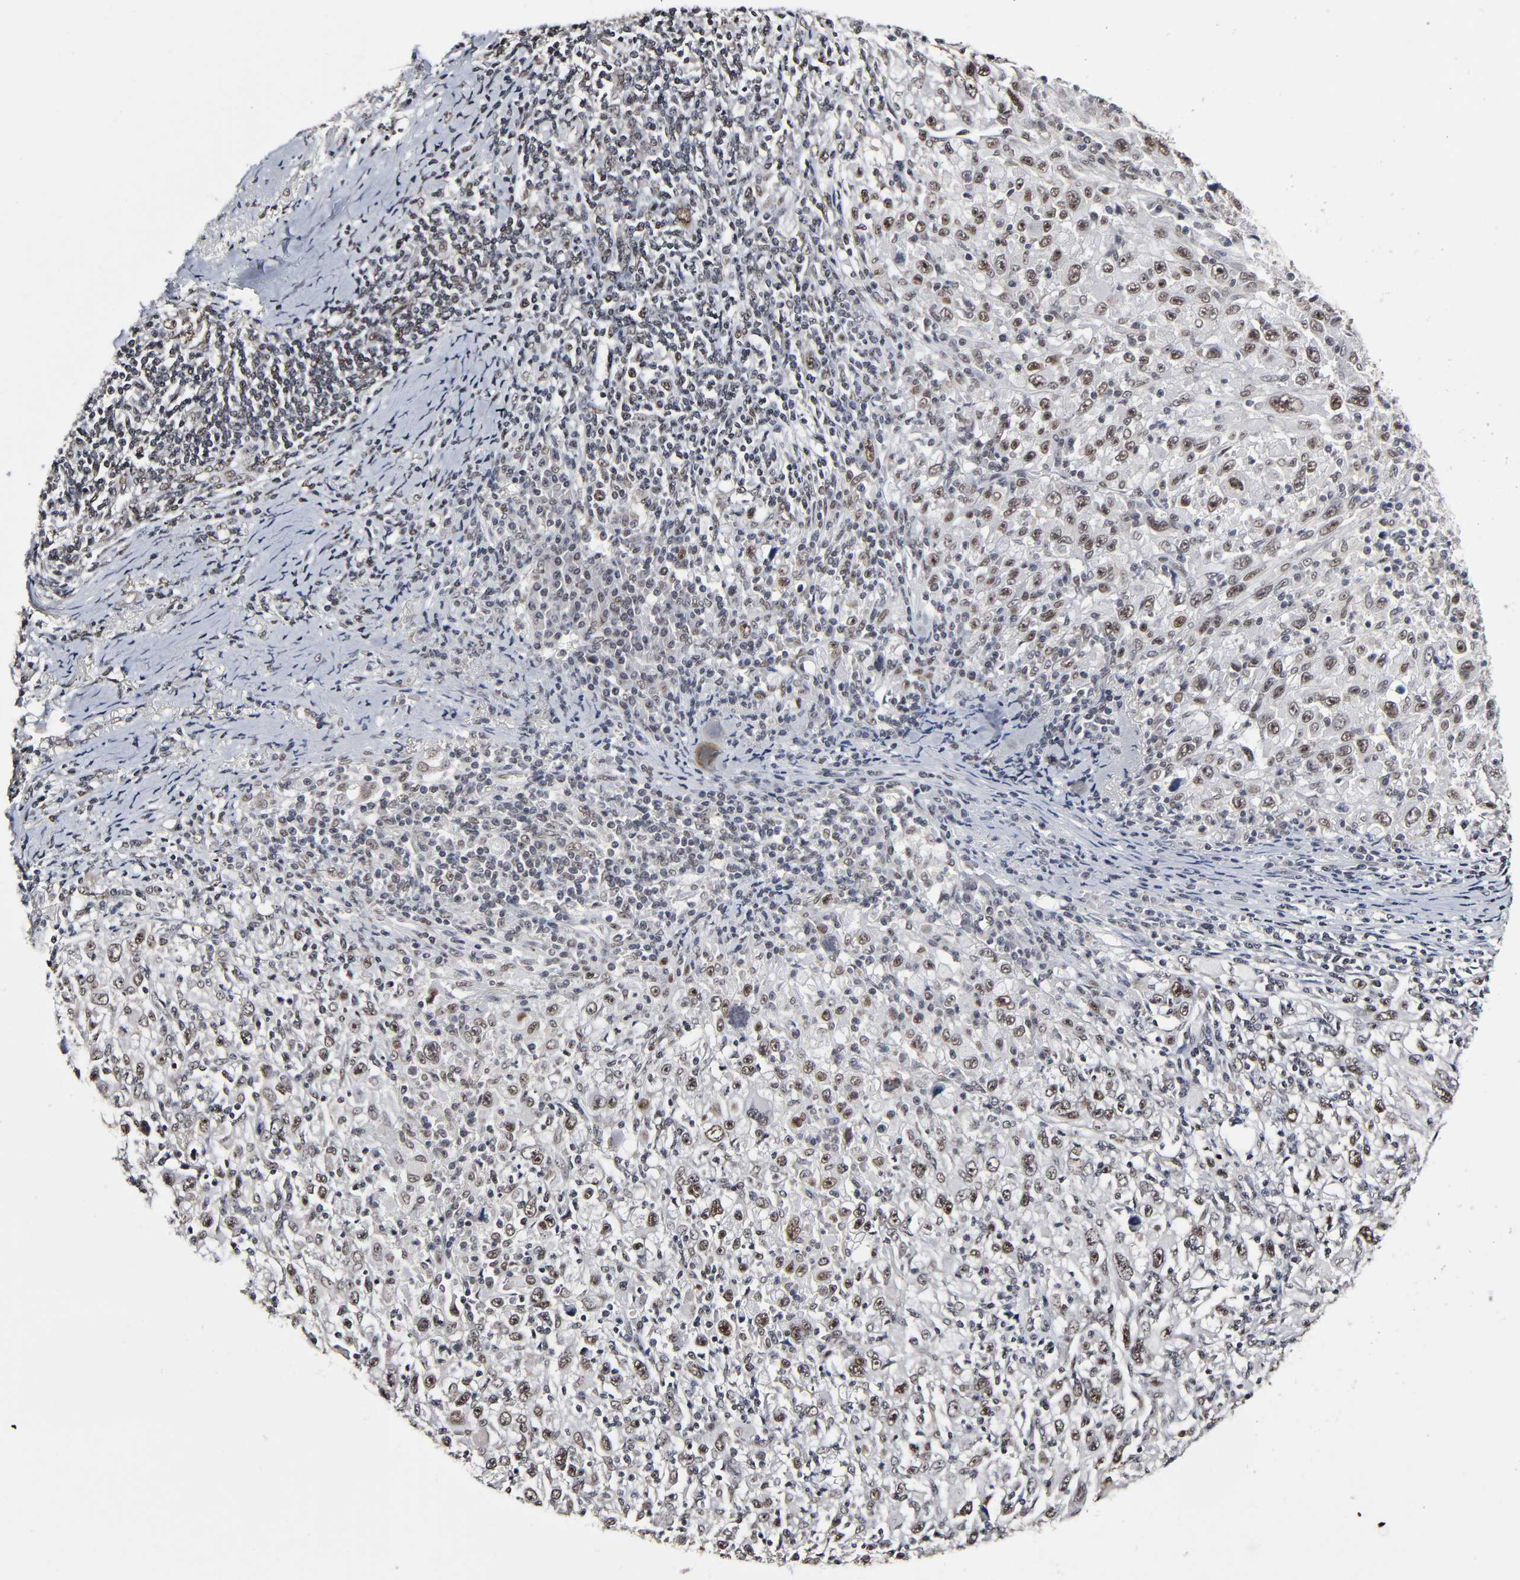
{"staining": {"intensity": "moderate", "quantity": "25%-75%", "location": "nuclear"}, "tissue": "melanoma", "cell_type": "Tumor cells", "image_type": "cancer", "snomed": [{"axis": "morphology", "description": "Malignant melanoma, Metastatic site"}, {"axis": "topography", "description": "Skin"}], "caption": "Immunohistochemistry (DAB) staining of melanoma displays moderate nuclear protein staining in about 25%-75% of tumor cells.", "gene": "TRIM33", "patient": {"sex": "female", "age": 56}}